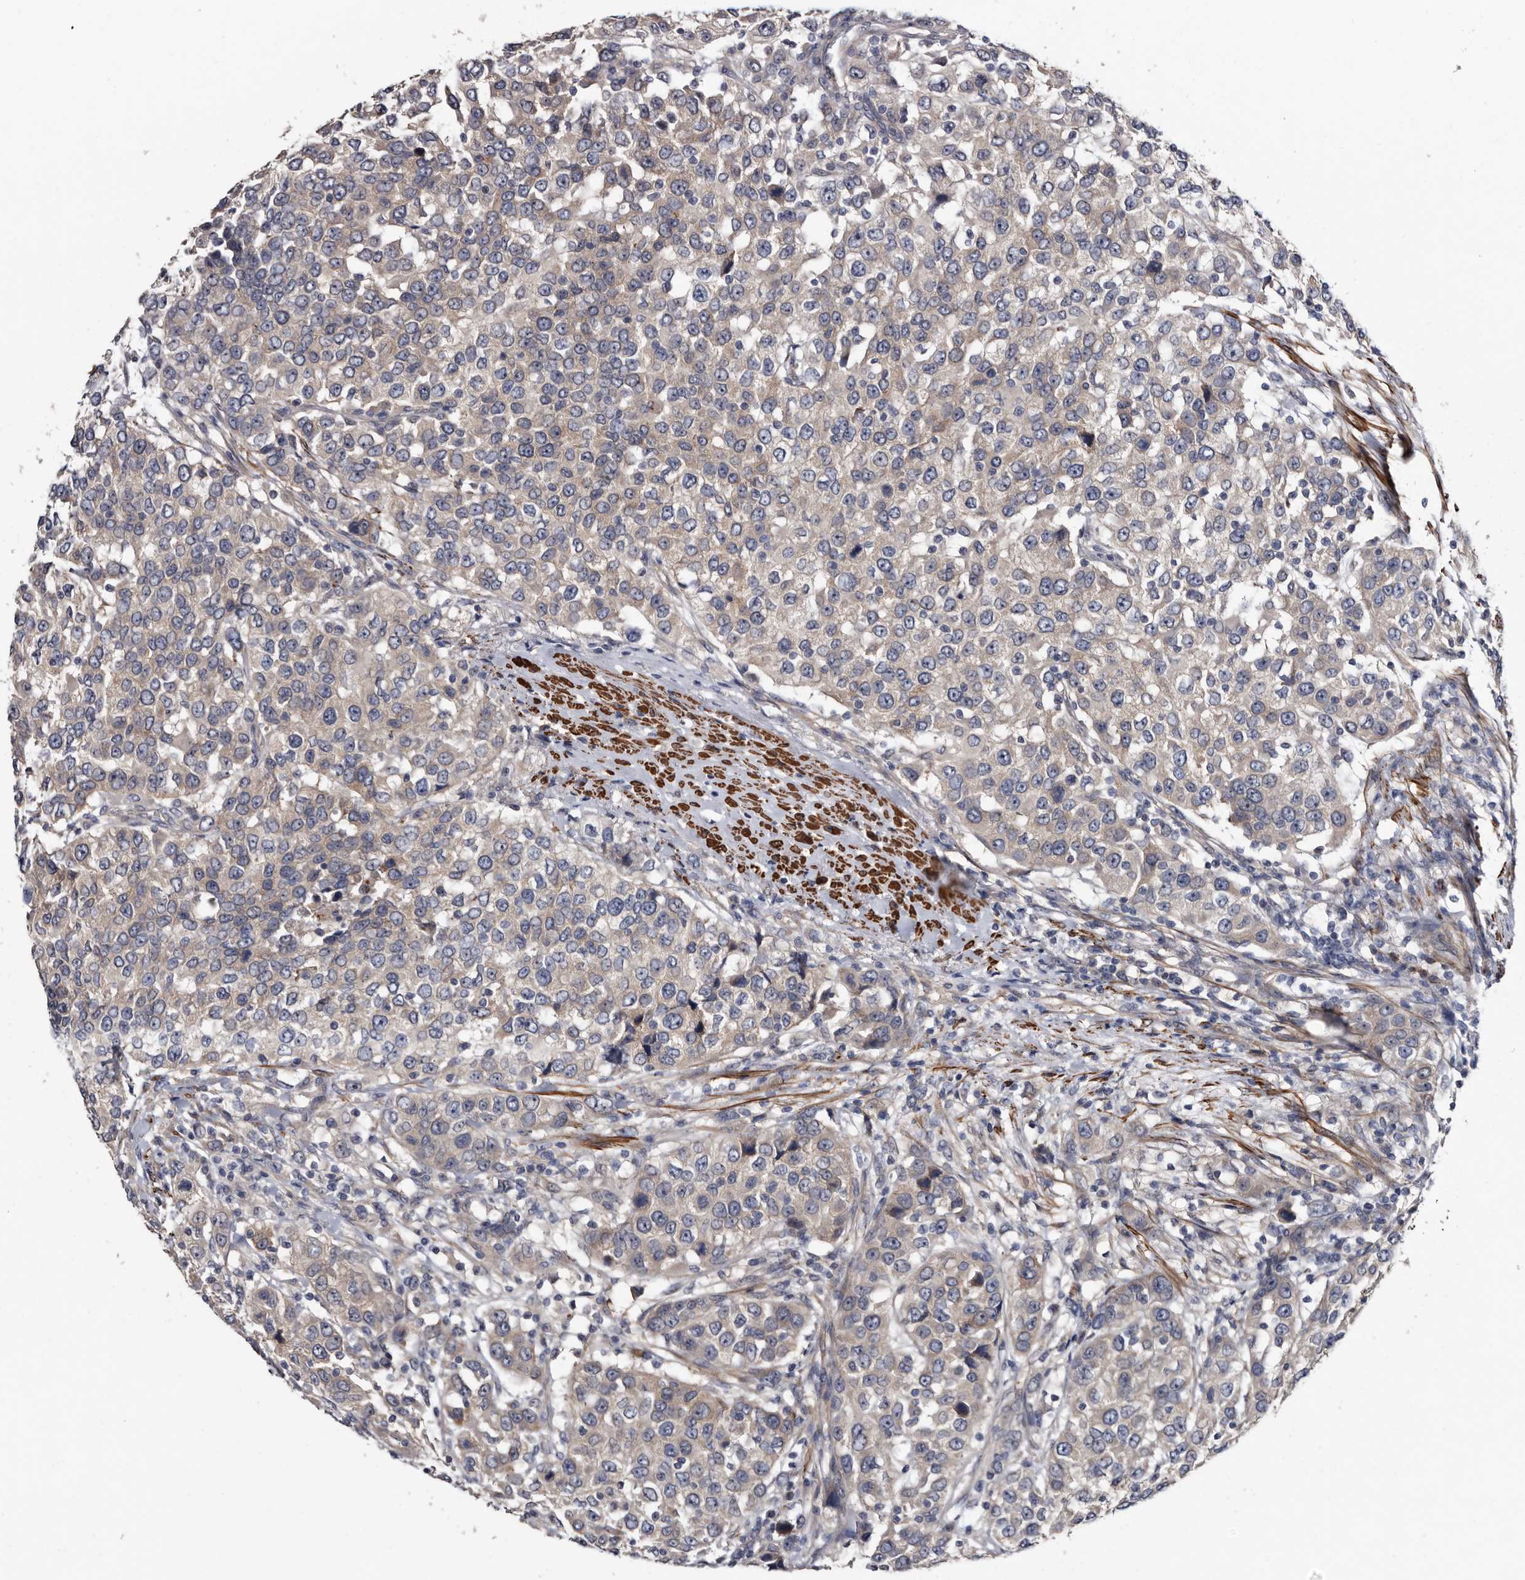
{"staining": {"intensity": "negative", "quantity": "none", "location": "none"}, "tissue": "urothelial cancer", "cell_type": "Tumor cells", "image_type": "cancer", "snomed": [{"axis": "morphology", "description": "Urothelial carcinoma, High grade"}, {"axis": "topography", "description": "Urinary bladder"}], "caption": "This is an IHC histopathology image of urothelial cancer. There is no staining in tumor cells.", "gene": "IARS1", "patient": {"sex": "female", "age": 80}}